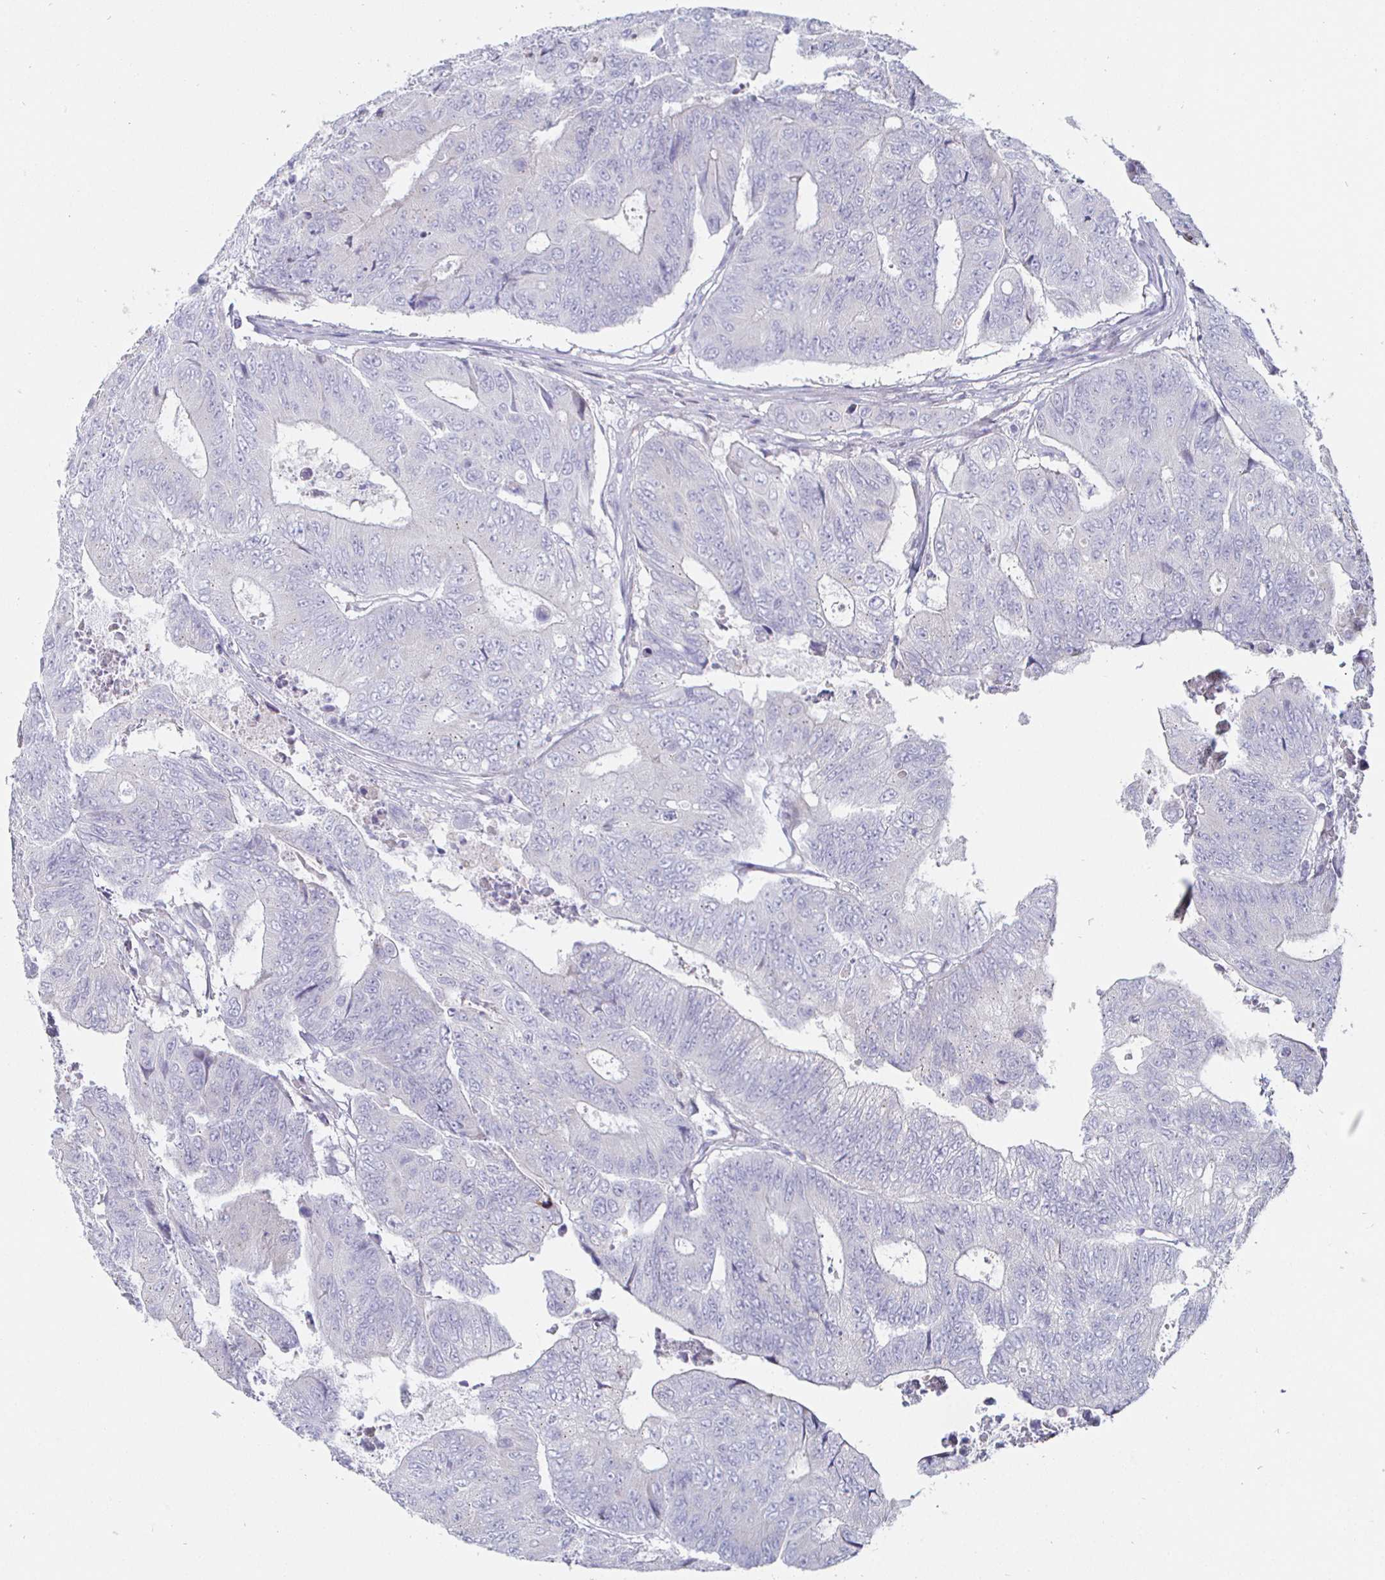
{"staining": {"intensity": "negative", "quantity": "none", "location": "none"}, "tissue": "colorectal cancer", "cell_type": "Tumor cells", "image_type": "cancer", "snomed": [{"axis": "morphology", "description": "Adenocarcinoma, NOS"}, {"axis": "topography", "description": "Colon"}], "caption": "This is an immunohistochemistry micrograph of human colorectal cancer. There is no staining in tumor cells.", "gene": "DMRTB1", "patient": {"sex": "female", "age": 48}}